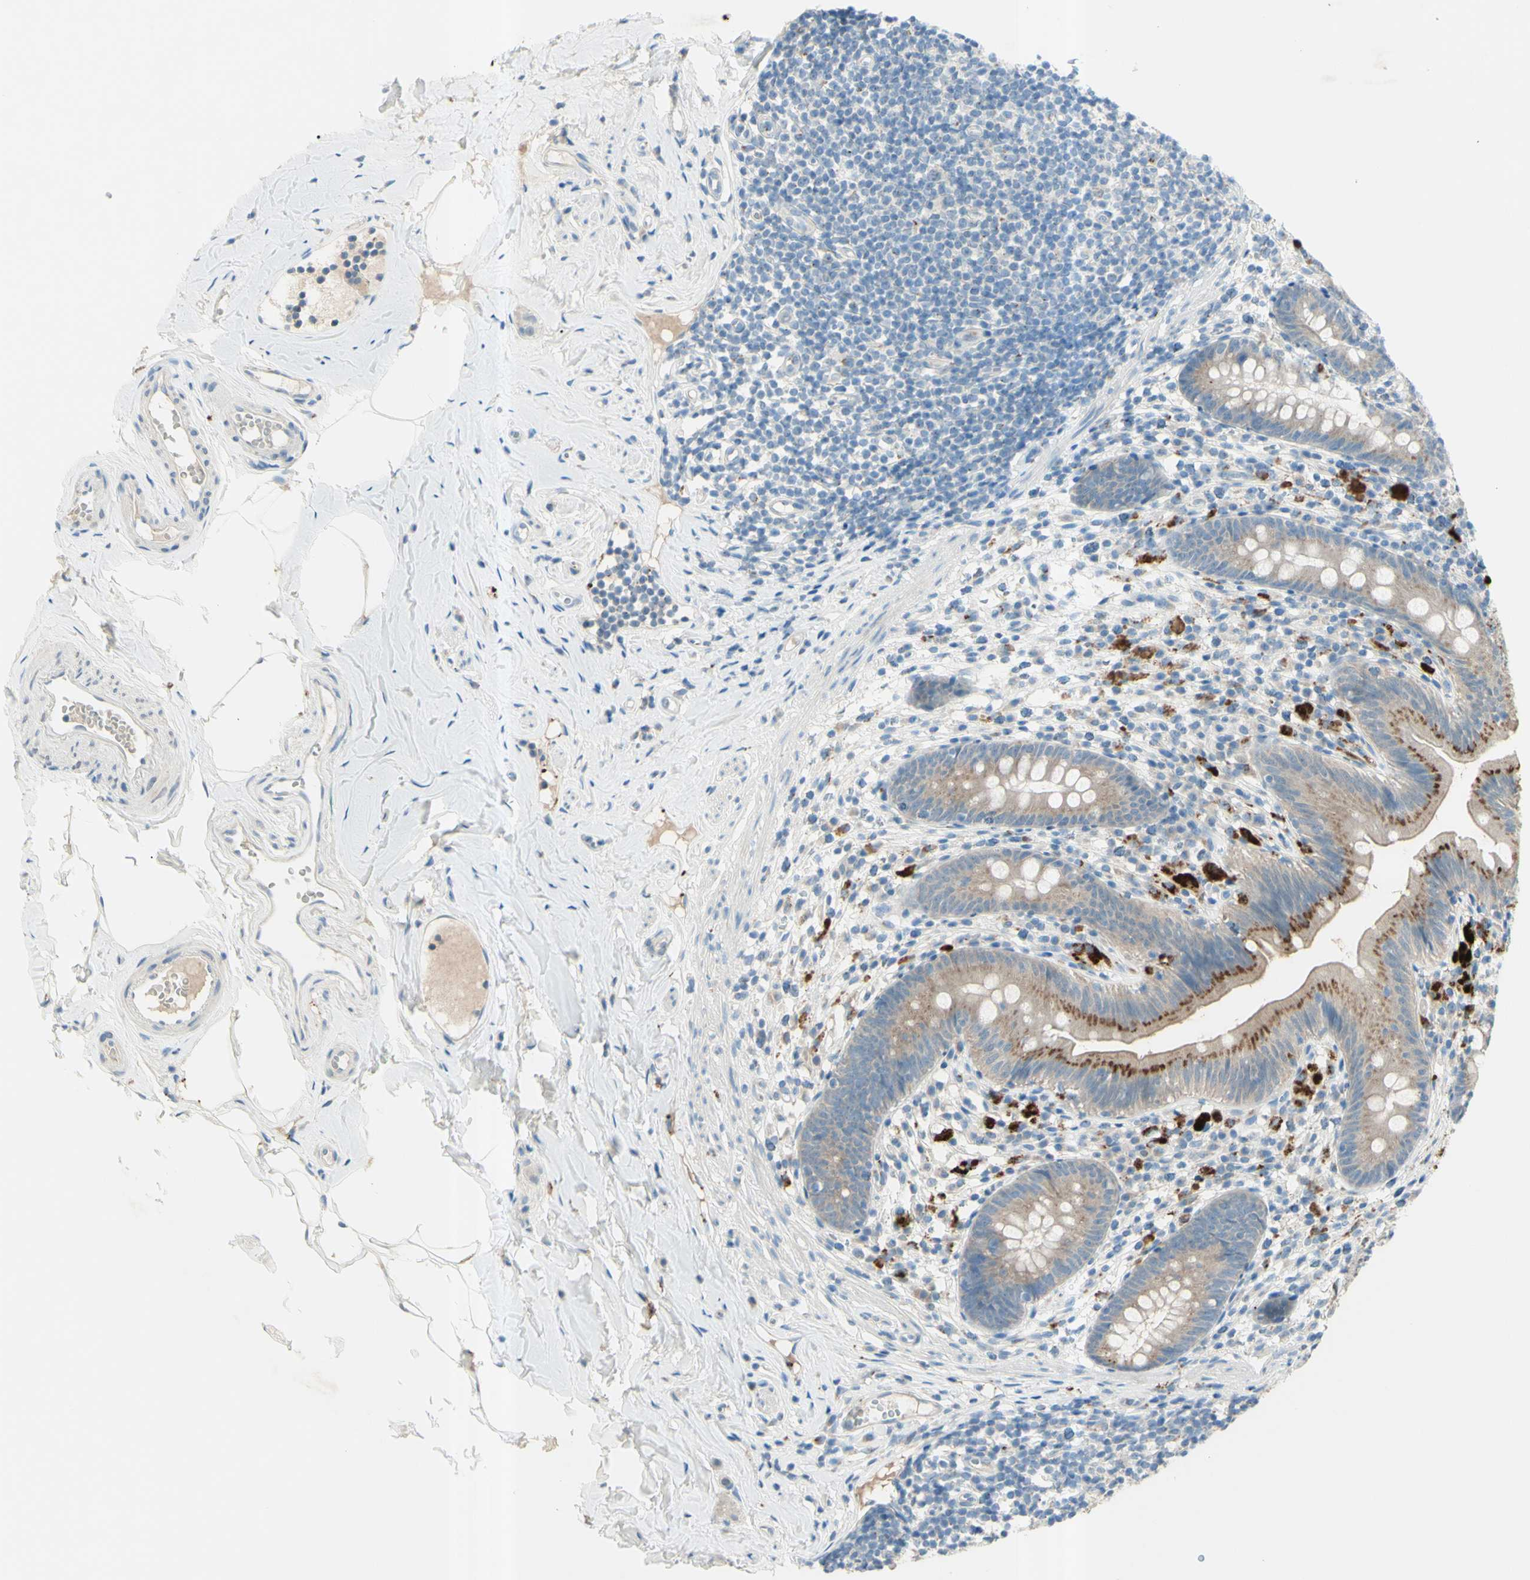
{"staining": {"intensity": "strong", "quantity": ">75%", "location": "cytoplasmic/membranous"}, "tissue": "appendix", "cell_type": "Glandular cells", "image_type": "normal", "snomed": [{"axis": "morphology", "description": "Normal tissue, NOS"}, {"axis": "topography", "description": "Appendix"}], "caption": "A high-resolution image shows immunohistochemistry staining of unremarkable appendix, which reveals strong cytoplasmic/membranous expression in approximately >75% of glandular cells.", "gene": "B4GALT1", "patient": {"sex": "male", "age": 52}}